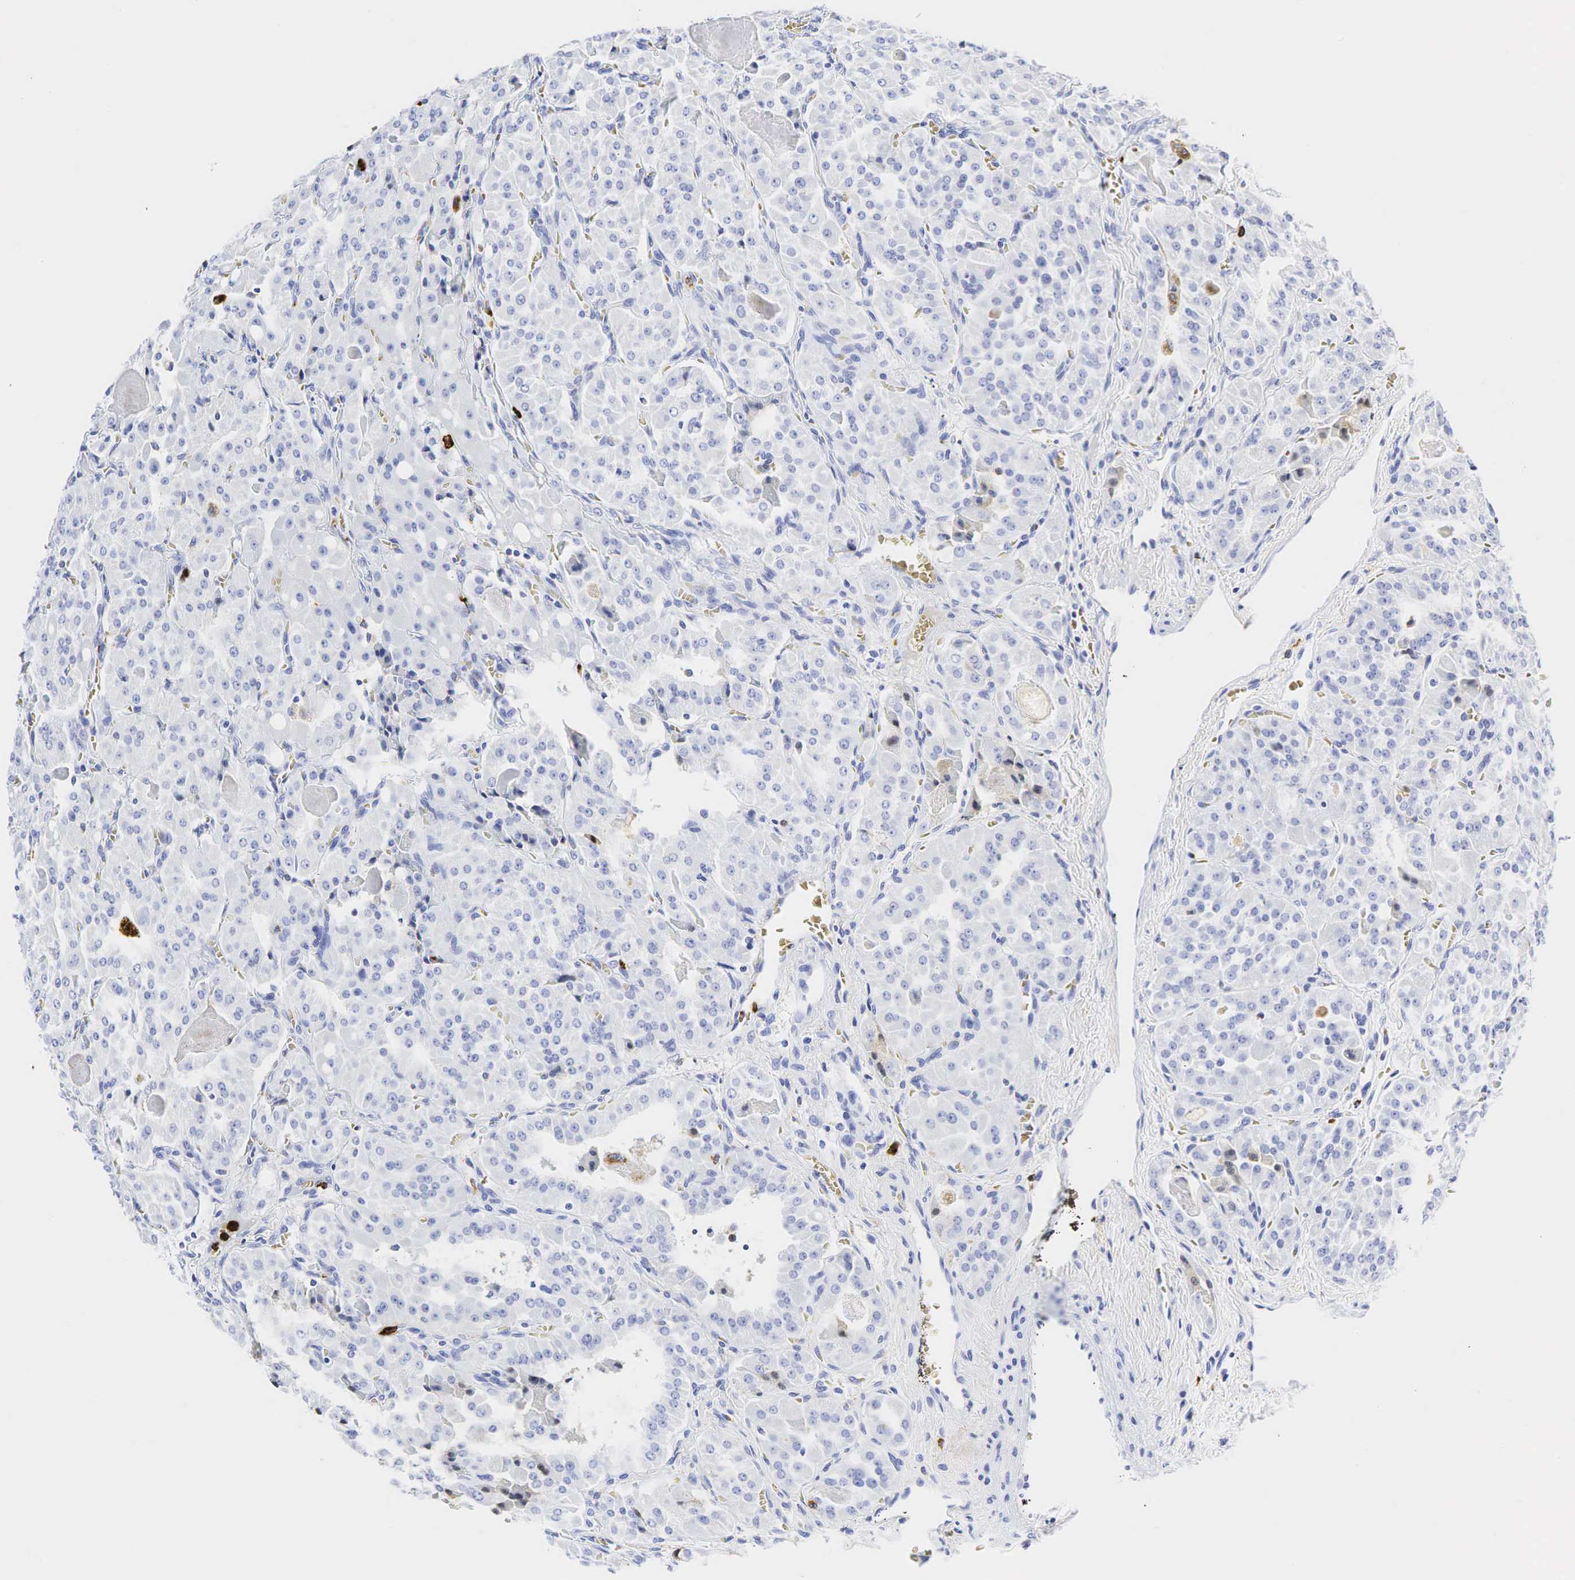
{"staining": {"intensity": "negative", "quantity": "none", "location": "none"}, "tissue": "thyroid cancer", "cell_type": "Tumor cells", "image_type": "cancer", "snomed": [{"axis": "morphology", "description": "Carcinoma, NOS"}, {"axis": "topography", "description": "Thyroid gland"}], "caption": "IHC image of neoplastic tissue: human thyroid cancer (carcinoma) stained with DAB demonstrates no significant protein staining in tumor cells. (IHC, brightfield microscopy, high magnification).", "gene": "LYZ", "patient": {"sex": "male", "age": 76}}